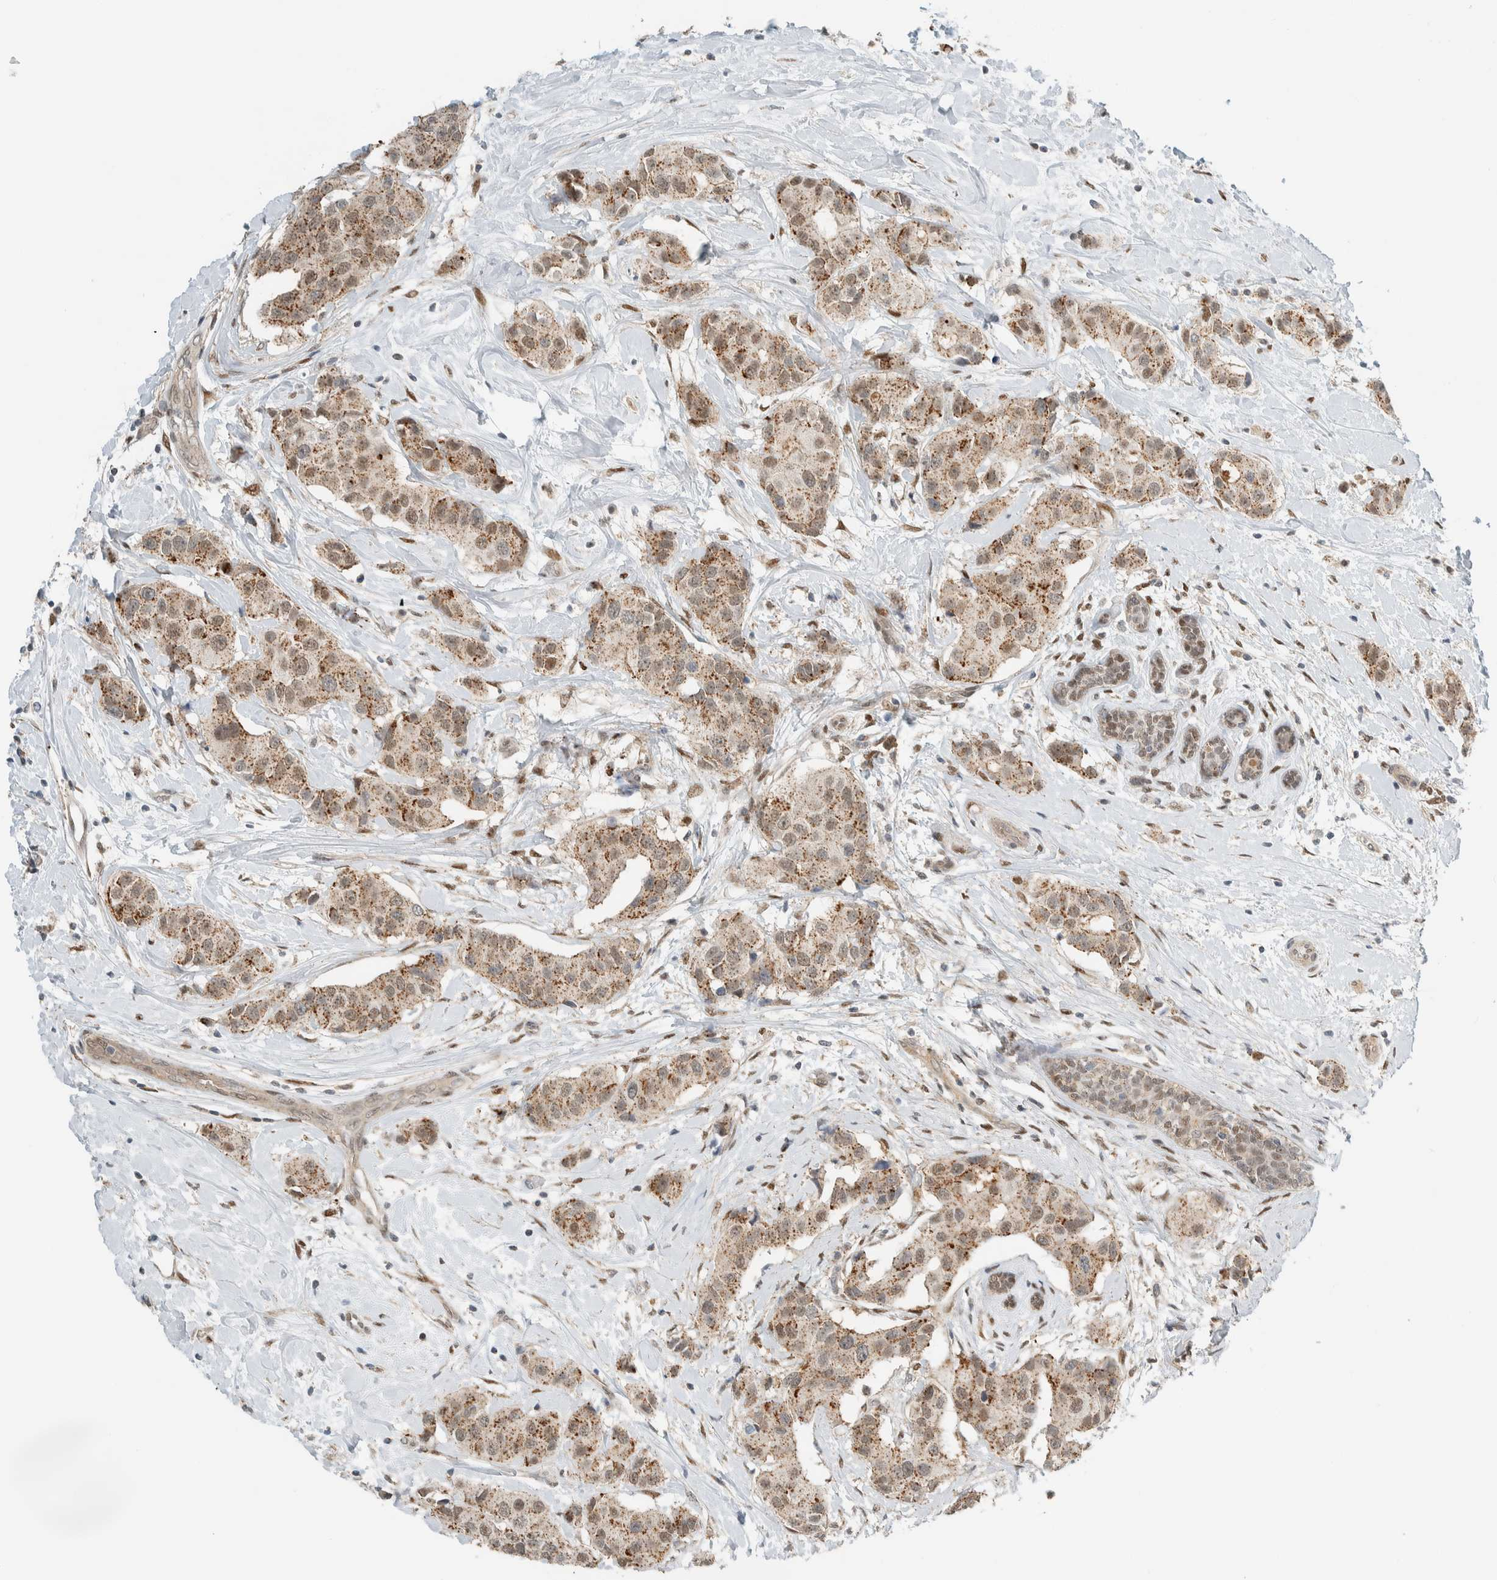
{"staining": {"intensity": "moderate", "quantity": ">75%", "location": "cytoplasmic/membranous"}, "tissue": "breast cancer", "cell_type": "Tumor cells", "image_type": "cancer", "snomed": [{"axis": "morphology", "description": "Normal tissue, NOS"}, {"axis": "morphology", "description": "Duct carcinoma"}, {"axis": "topography", "description": "Breast"}], "caption": "Protein staining of infiltrating ductal carcinoma (breast) tissue exhibits moderate cytoplasmic/membranous expression in approximately >75% of tumor cells.", "gene": "TFE3", "patient": {"sex": "female", "age": 39}}